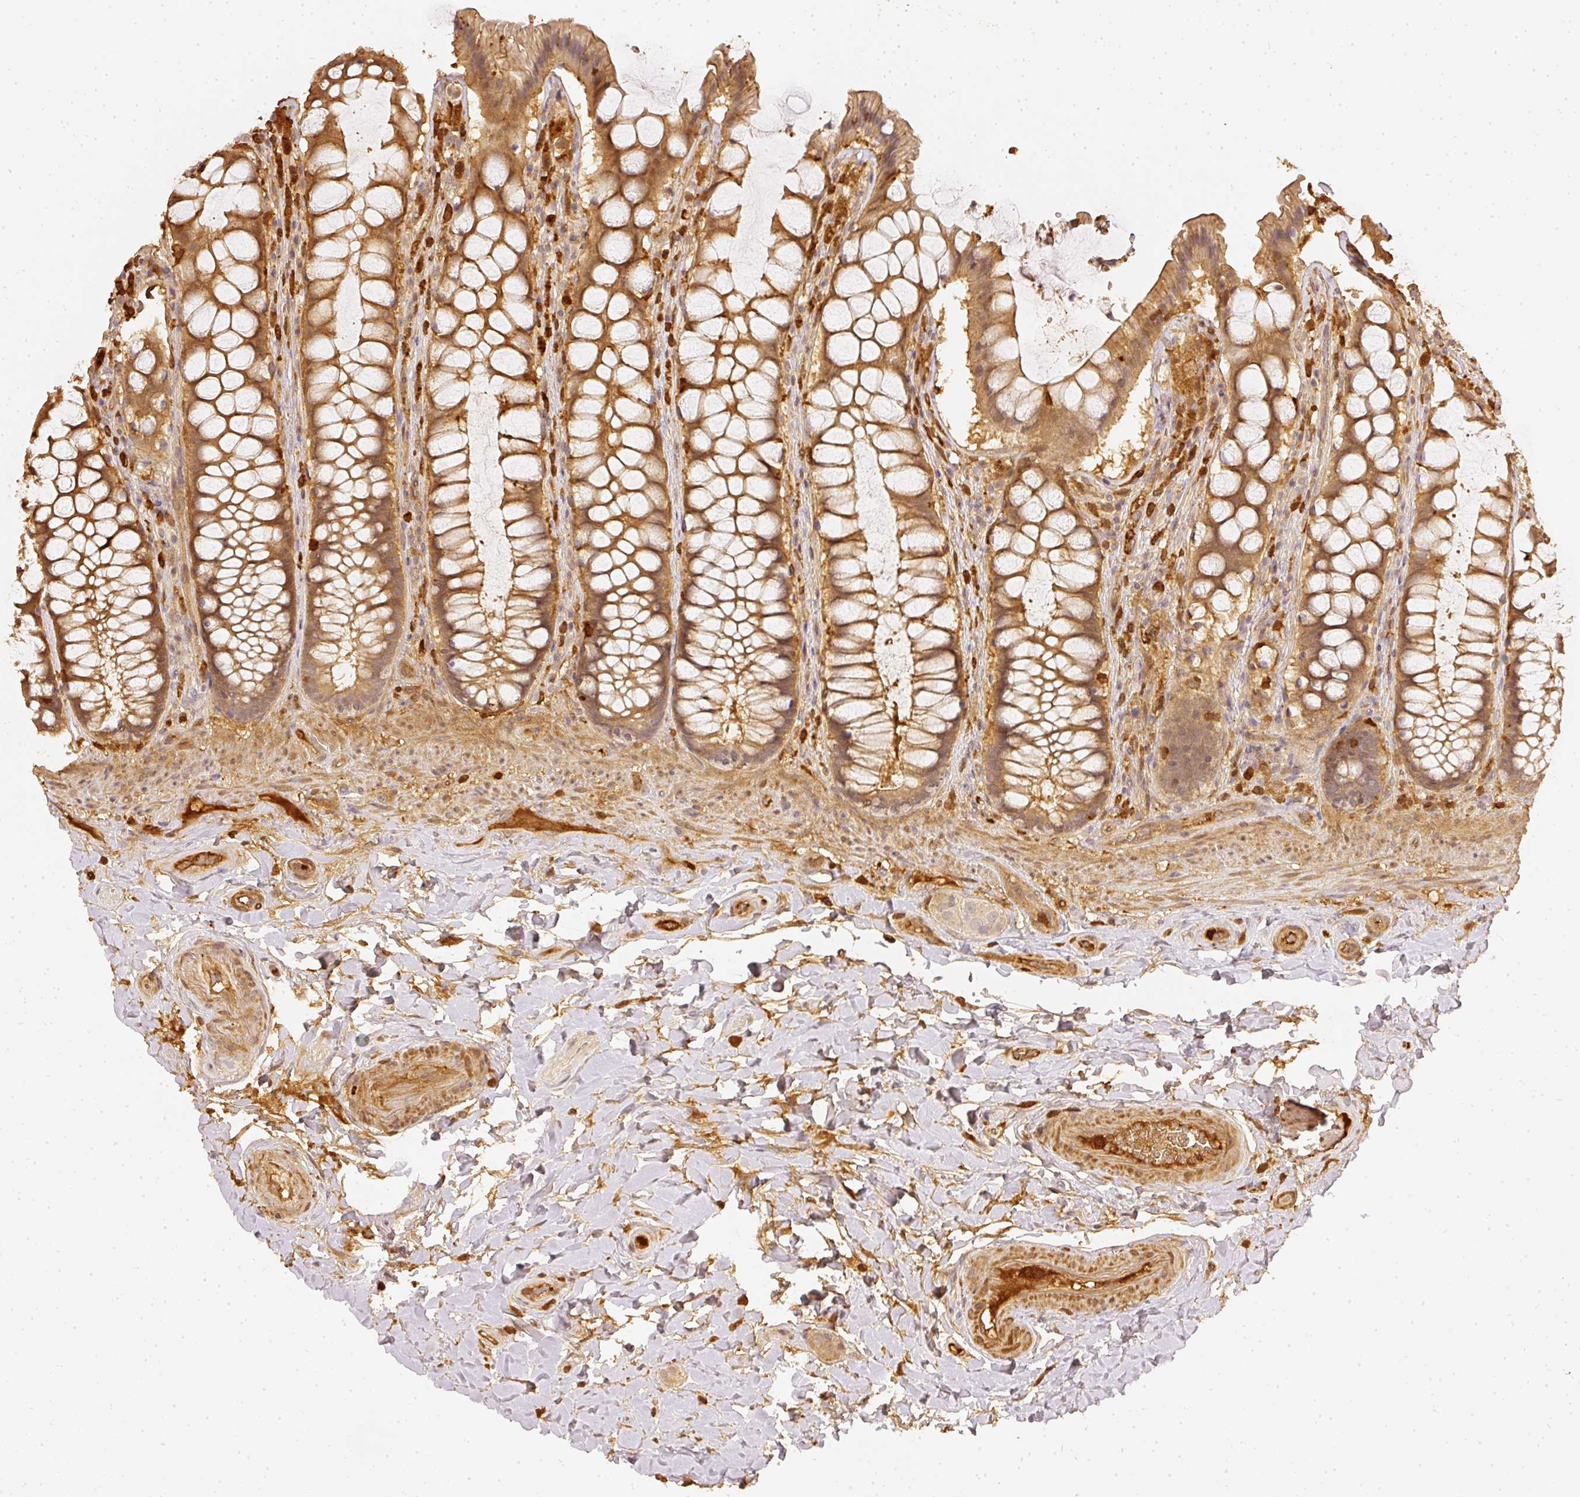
{"staining": {"intensity": "moderate", "quantity": ">75%", "location": "cytoplasmic/membranous"}, "tissue": "rectum", "cell_type": "Glandular cells", "image_type": "normal", "snomed": [{"axis": "morphology", "description": "Normal tissue, NOS"}, {"axis": "topography", "description": "Rectum"}], "caption": "Immunohistochemistry (DAB) staining of unremarkable human rectum demonstrates moderate cytoplasmic/membranous protein staining in approximately >75% of glandular cells. Nuclei are stained in blue.", "gene": "PFN1", "patient": {"sex": "female", "age": 58}}